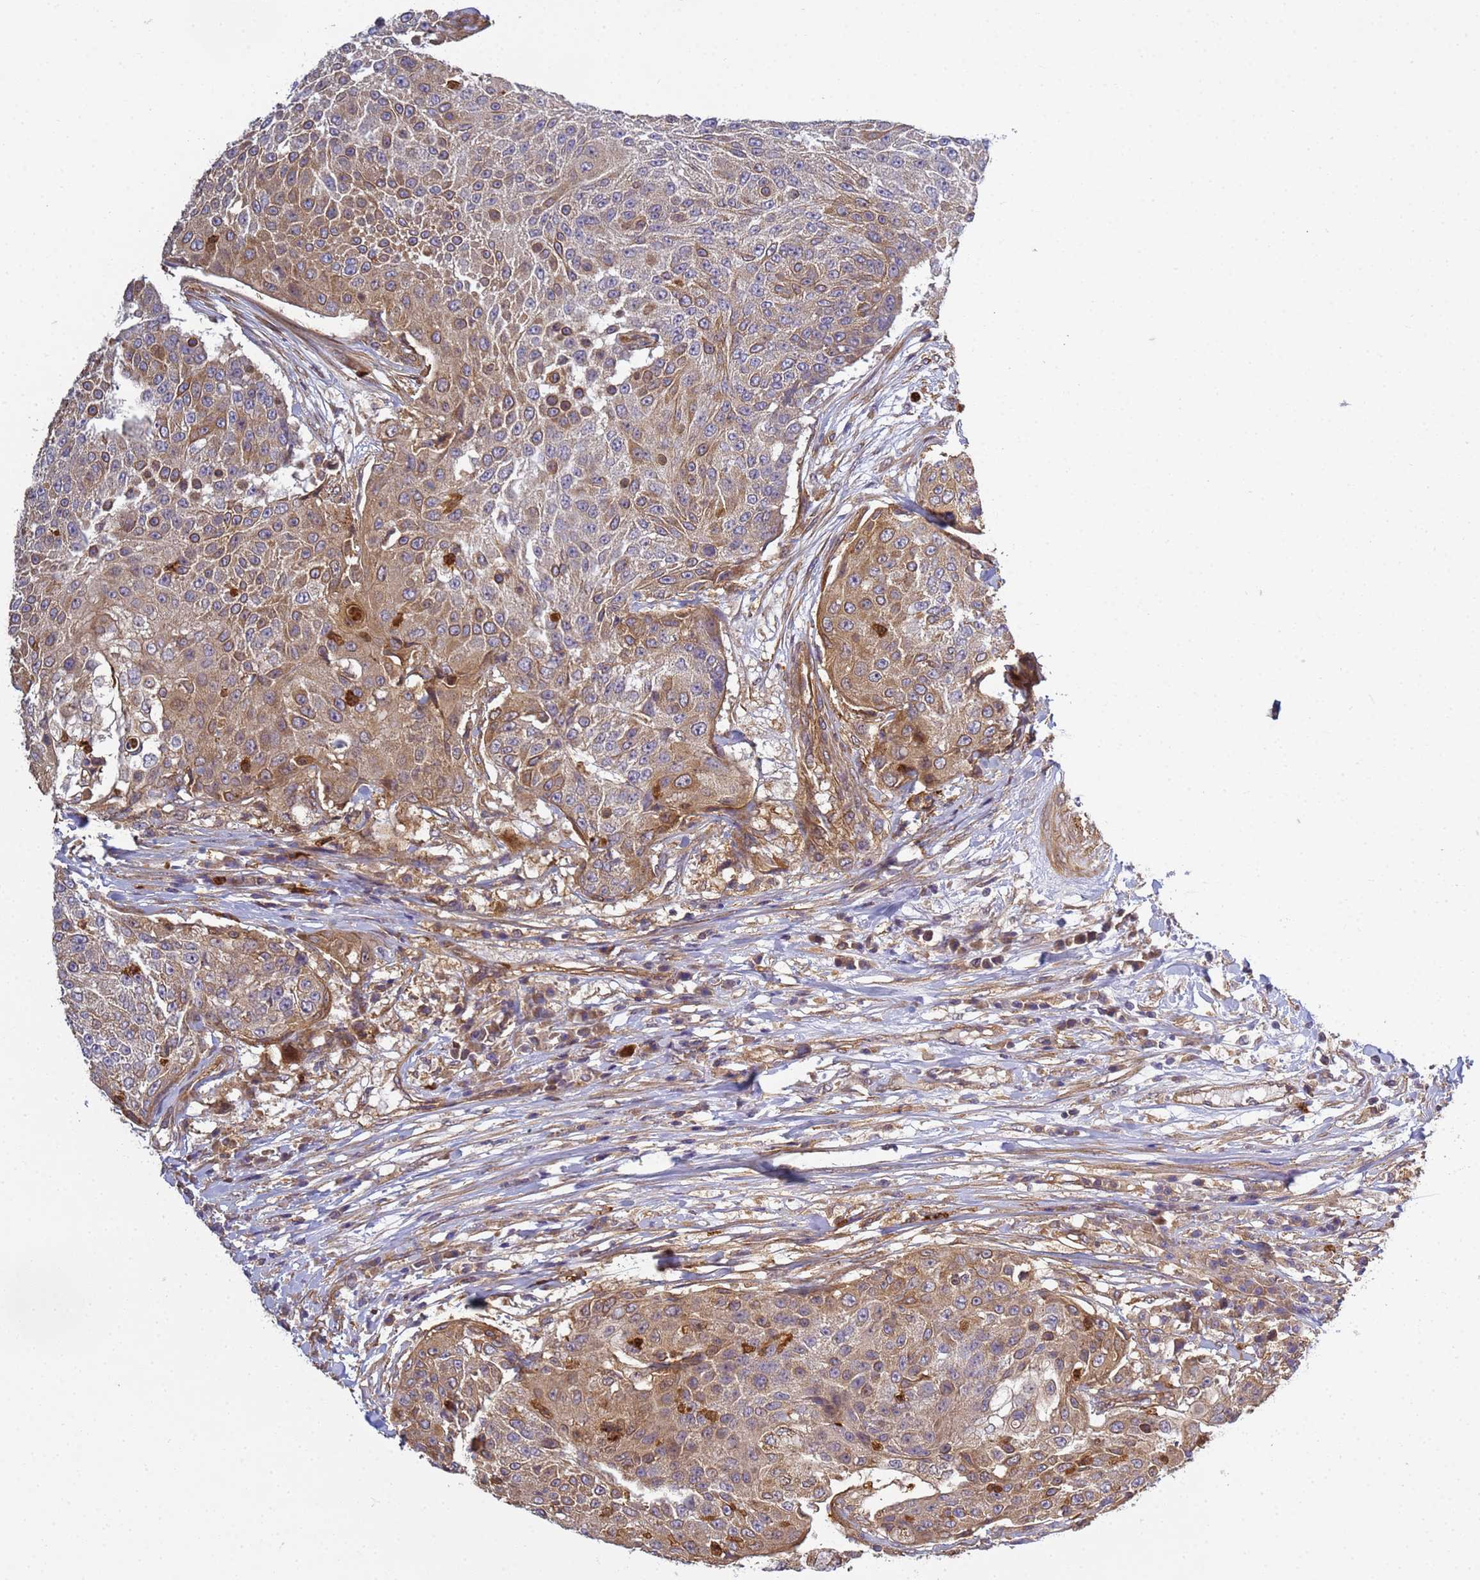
{"staining": {"intensity": "moderate", "quantity": "25%-75%", "location": "cytoplasmic/membranous"}, "tissue": "urothelial cancer", "cell_type": "Tumor cells", "image_type": "cancer", "snomed": [{"axis": "morphology", "description": "Urothelial carcinoma, High grade"}, {"axis": "topography", "description": "Urinary bladder"}], "caption": "Immunohistochemistry photomicrograph of neoplastic tissue: human urothelial cancer stained using immunohistochemistry reveals medium levels of moderate protein expression localized specifically in the cytoplasmic/membranous of tumor cells, appearing as a cytoplasmic/membranous brown color.", "gene": "C8orf34", "patient": {"sex": "female", "age": 63}}